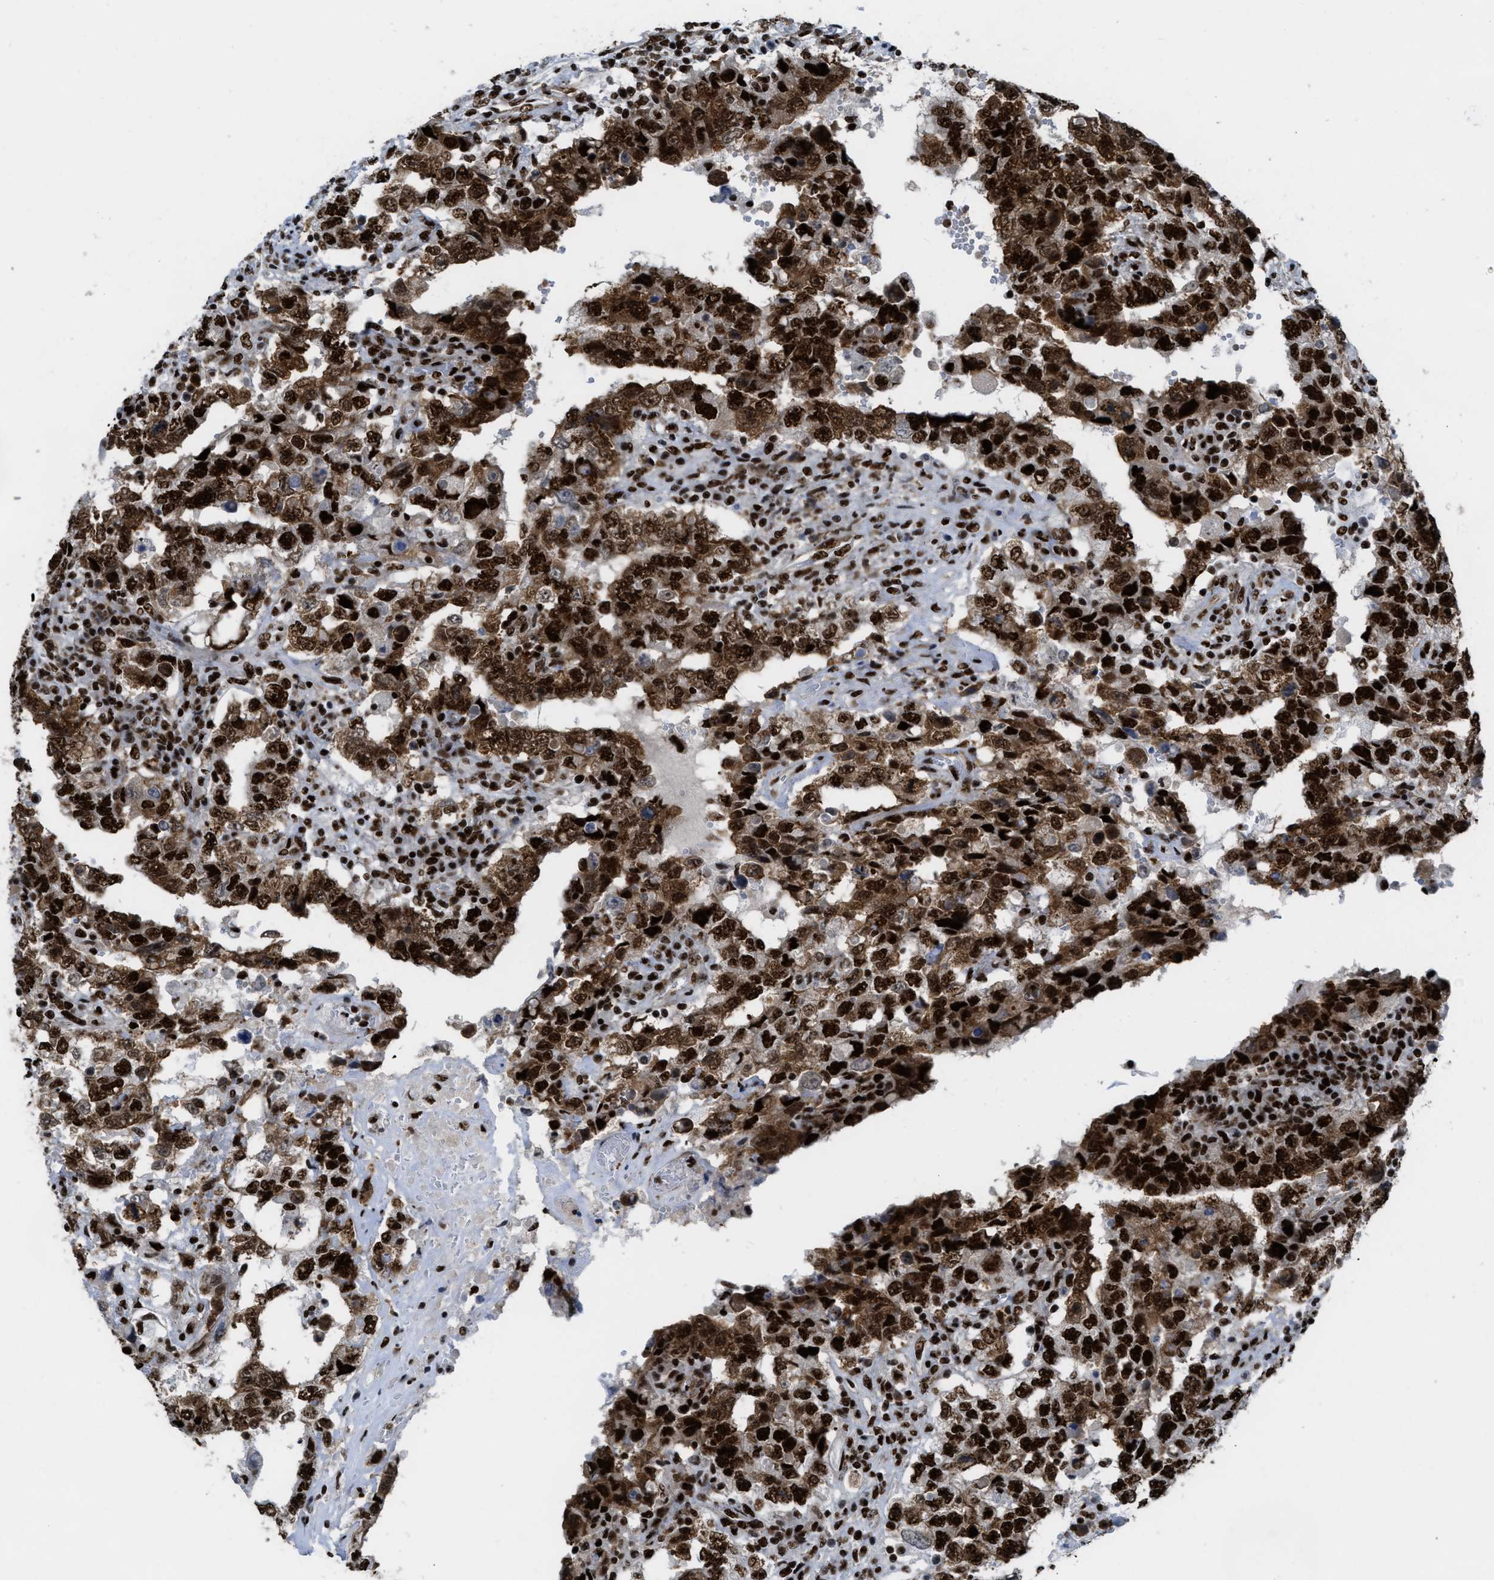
{"staining": {"intensity": "strong", "quantity": ">75%", "location": "cytoplasmic/membranous,nuclear"}, "tissue": "testis cancer", "cell_type": "Tumor cells", "image_type": "cancer", "snomed": [{"axis": "morphology", "description": "Carcinoma, Embryonal, NOS"}, {"axis": "topography", "description": "Testis"}], "caption": "Immunohistochemical staining of testis embryonal carcinoma reveals strong cytoplasmic/membranous and nuclear protein positivity in about >75% of tumor cells. Immunohistochemistry (ihc) stains the protein of interest in brown and the nuclei are stained blue.", "gene": "ZNF207", "patient": {"sex": "male", "age": 26}}